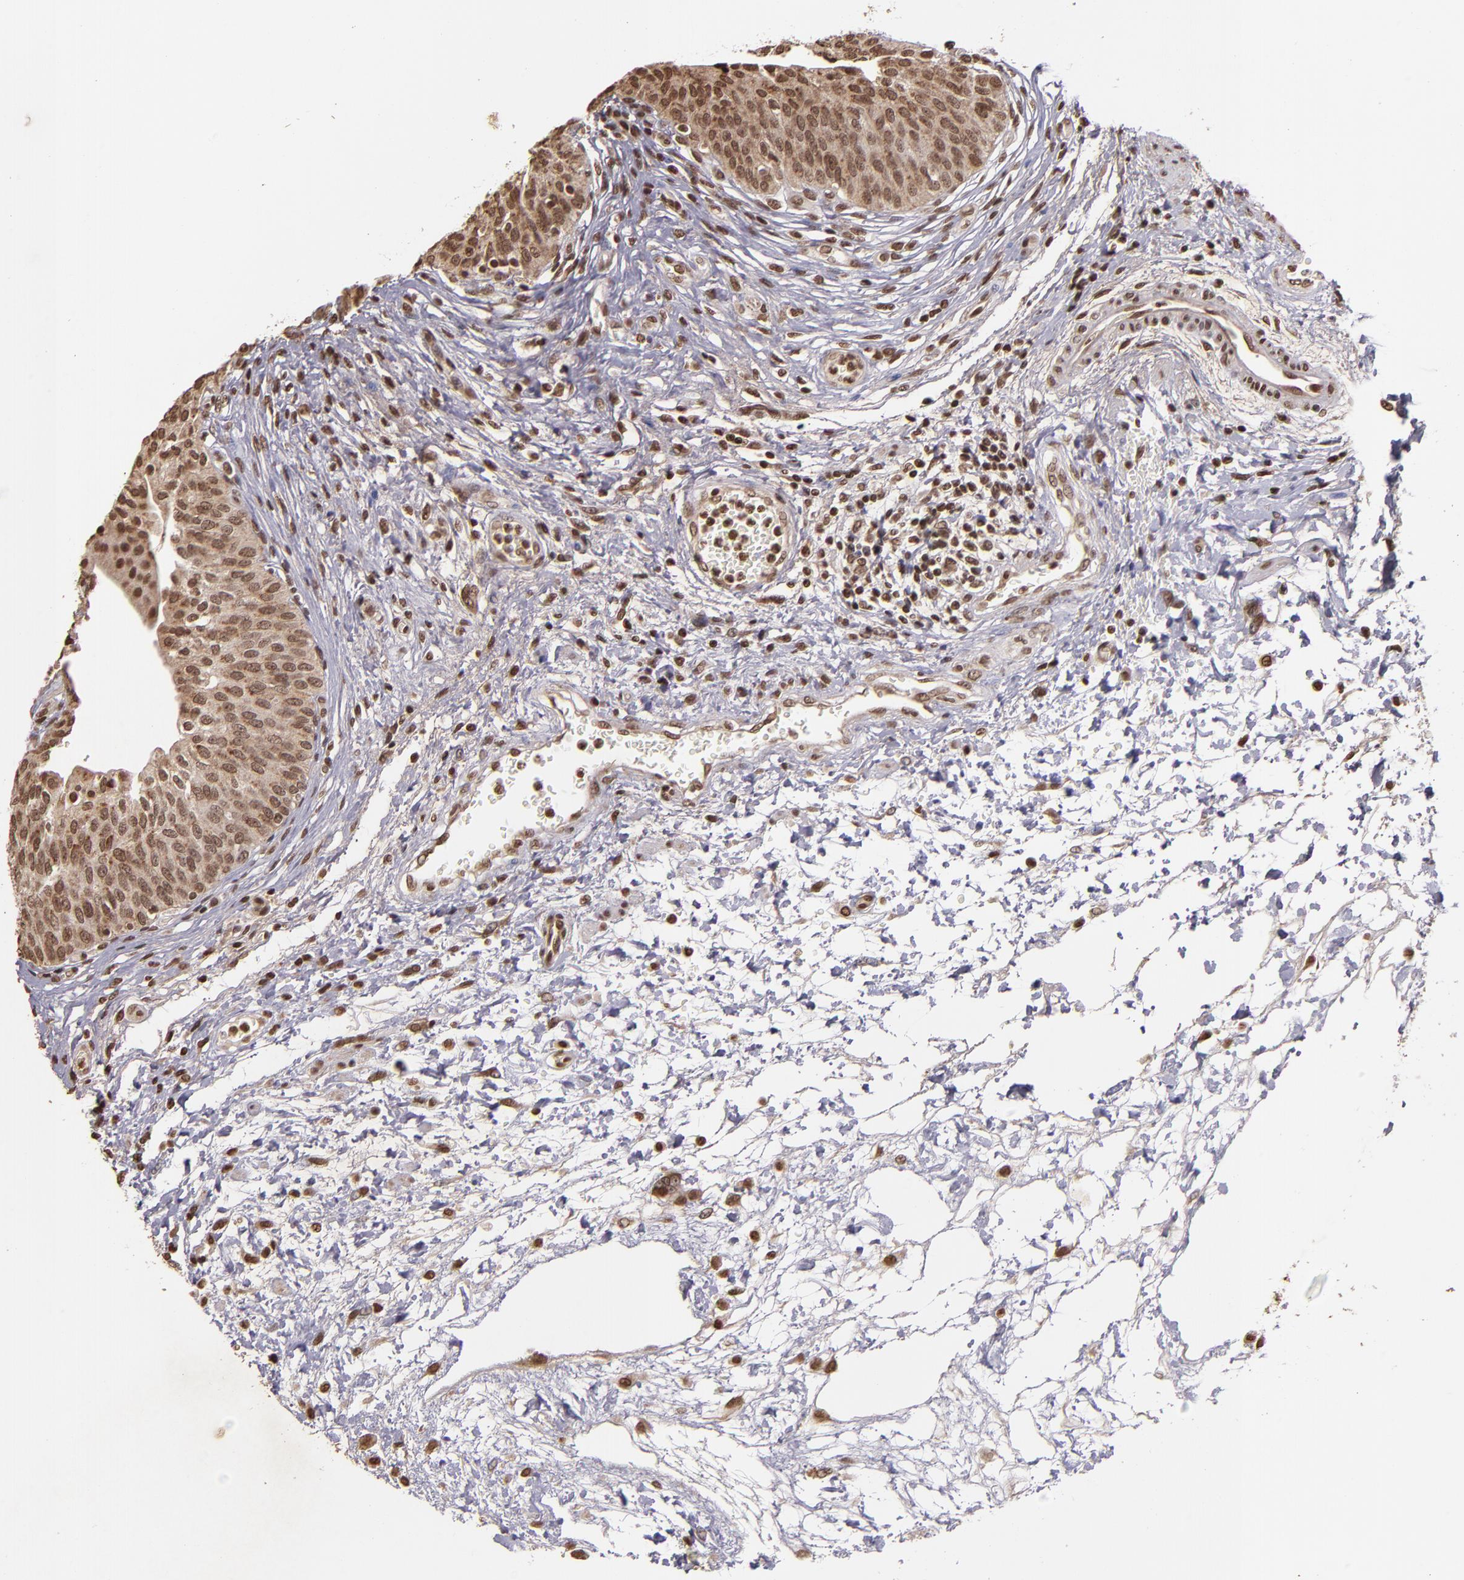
{"staining": {"intensity": "moderate", "quantity": ">75%", "location": "cytoplasmic/membranous,nuclear"}, "tissue": "urinary bladder", "cell_type": "Urothelial cells", "image_type": "normal", "snomed": [{"axis": "morphology", "description": "Normal tissue, NOS"}, {"axis": "topography", "description": "Smooth muscle"}, {"axis": "topography", "description": "Urinary bladder"}], "caption": "Urinary bladder stained for a protein (brown) reveals moderate cytoplasmic/membranous,nuclear positive positivity in approximately >75% of urothelial cells.", "gene": "CUL3", "patient": {"sex": "male", "age": 35}}